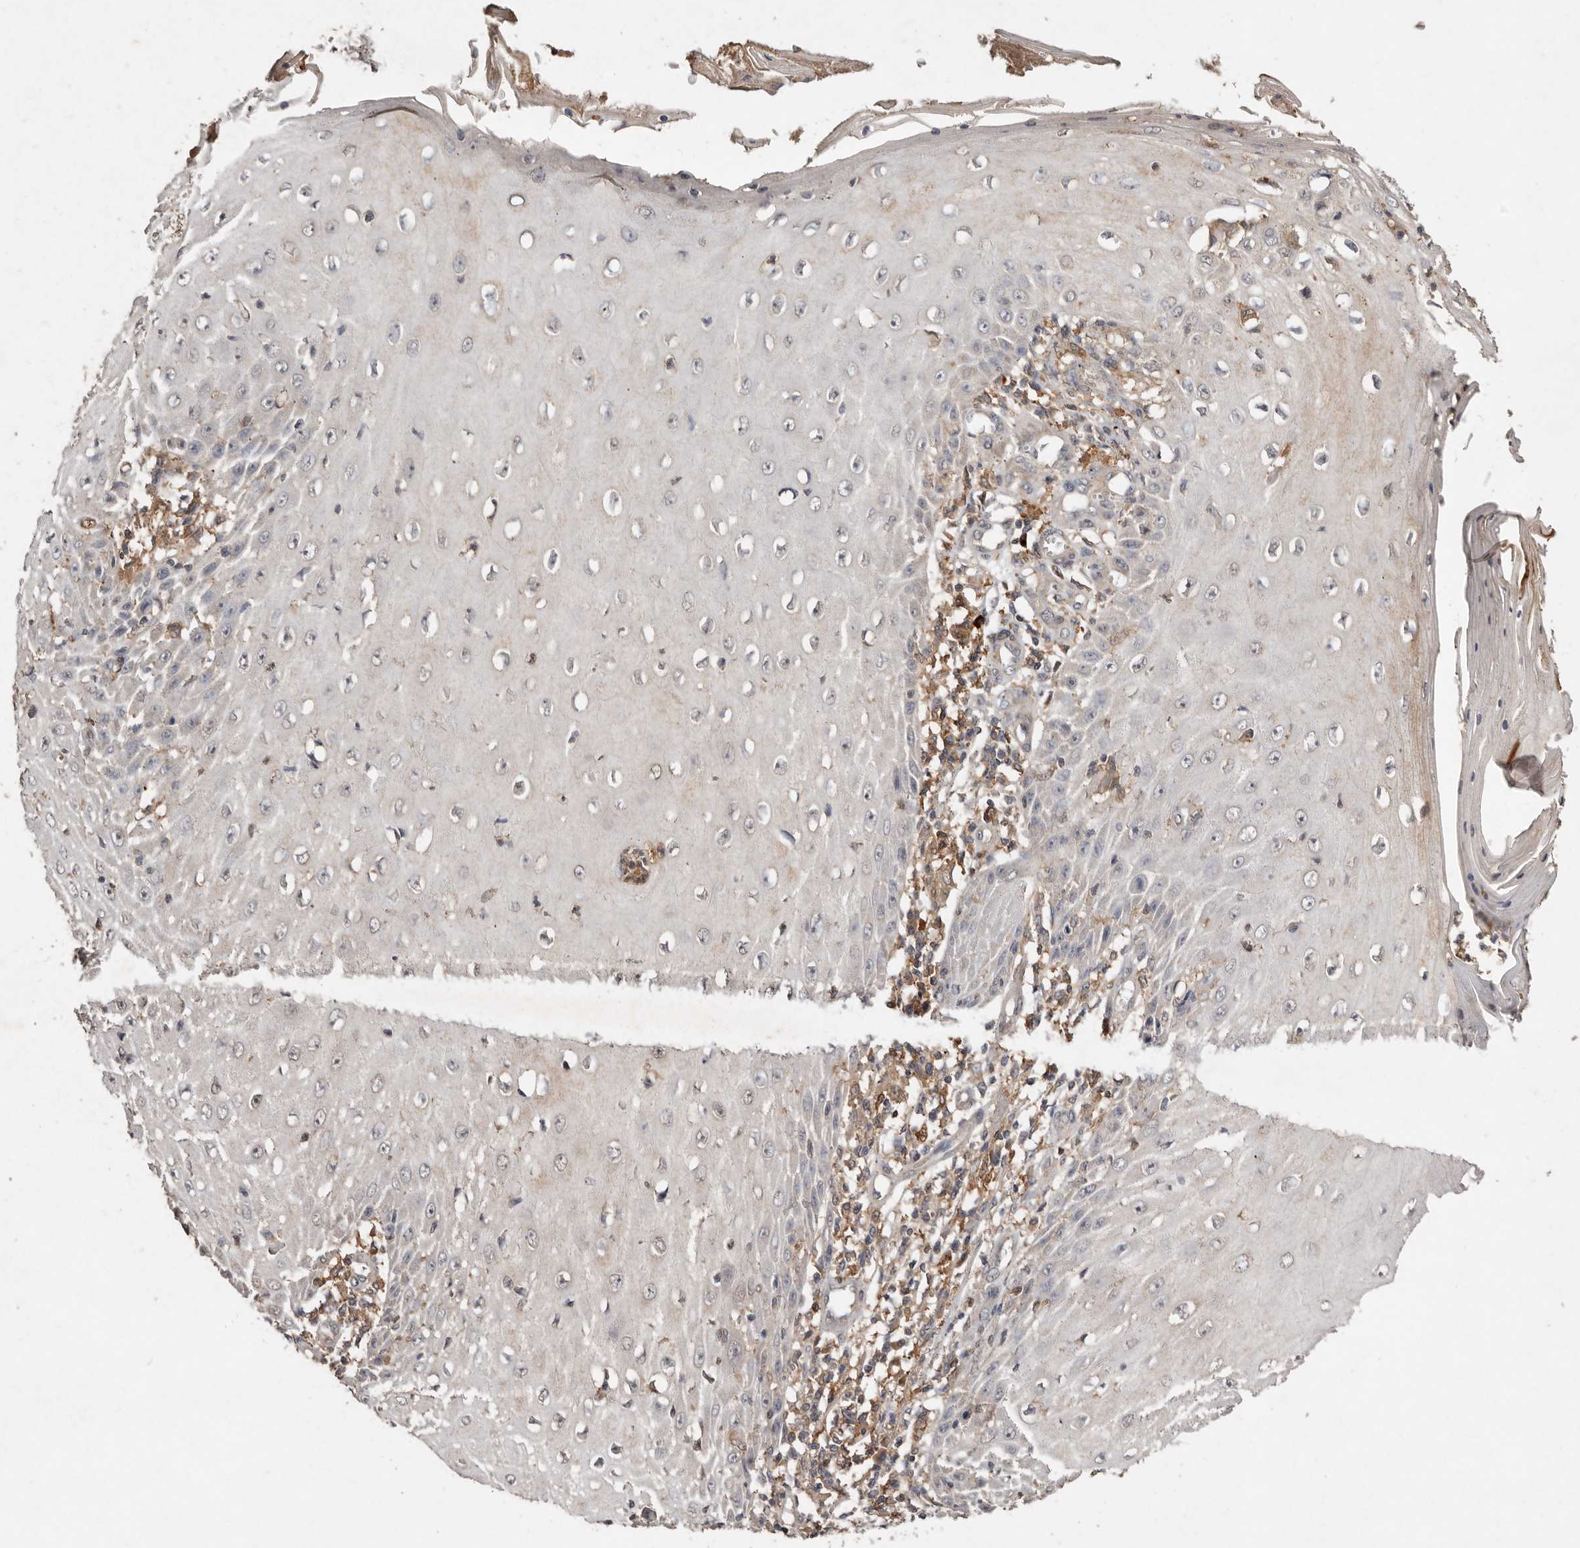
{"staining": {"intensity": "negative", "quantity": "none", "location": "none"}, "tissue": "skin cancer", "cell_type": "Tumor cells", "image_type": "cancer", "snomed": [{"axis": "morphology", "description": "Squamous cell carcinoma, NOS"}, {"axis": "topography", "description": "Skin"}], "caption": "The image shows no staining of tumor cells in skin cancer. (DAB (3,3'-diaminobenzidine) immunohistochemistry (IHC), high magnification).", "gene": "EDEM1", "patient": {"sex": "female", "age": 73}}